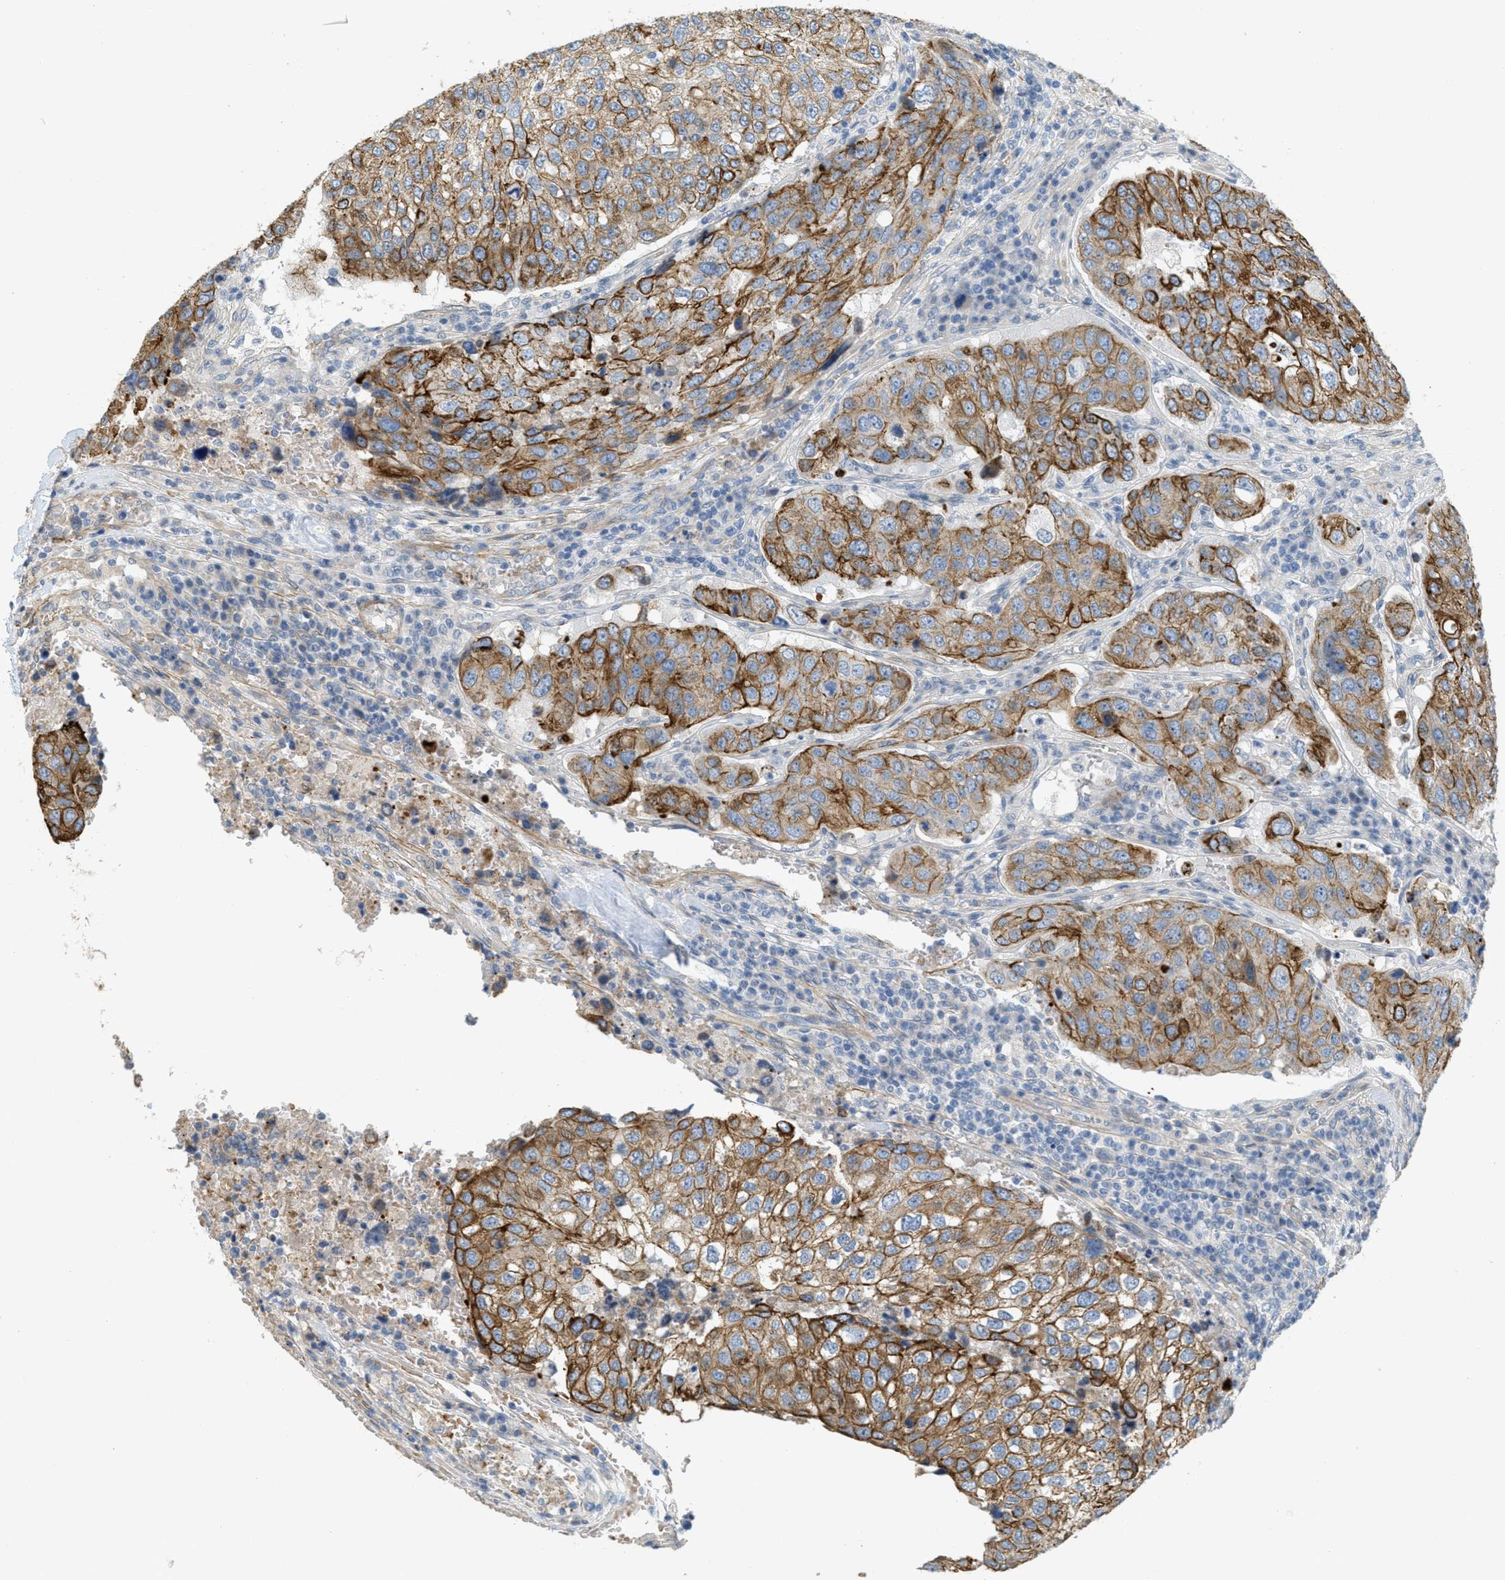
{"staining": {"intensity": "moderate", "quantity": ">75%", "location": "cytoplasmic/membranous"}, "tissue": "urothelial cancer", "cell_type": "Tumor cells", "image_type": "cancer", "snomed": [{"axis": "morphology", "description": "Urothelial carcinoma, High grade"}, {"axis": "topography", "description": "Lymph node"}, {"axis": "topography", "description": "Urinary bladder"}], "caption": "Immunohistochemistry (DAB (3,3'-diaminobenzidine)) staining of human urothelial cancer shows moderate cytoplasmic/membranous protein expression in approximately >75% of tumor cells.", "gene": "MRS2", "patient": {"sex": "male", "age": 51}}